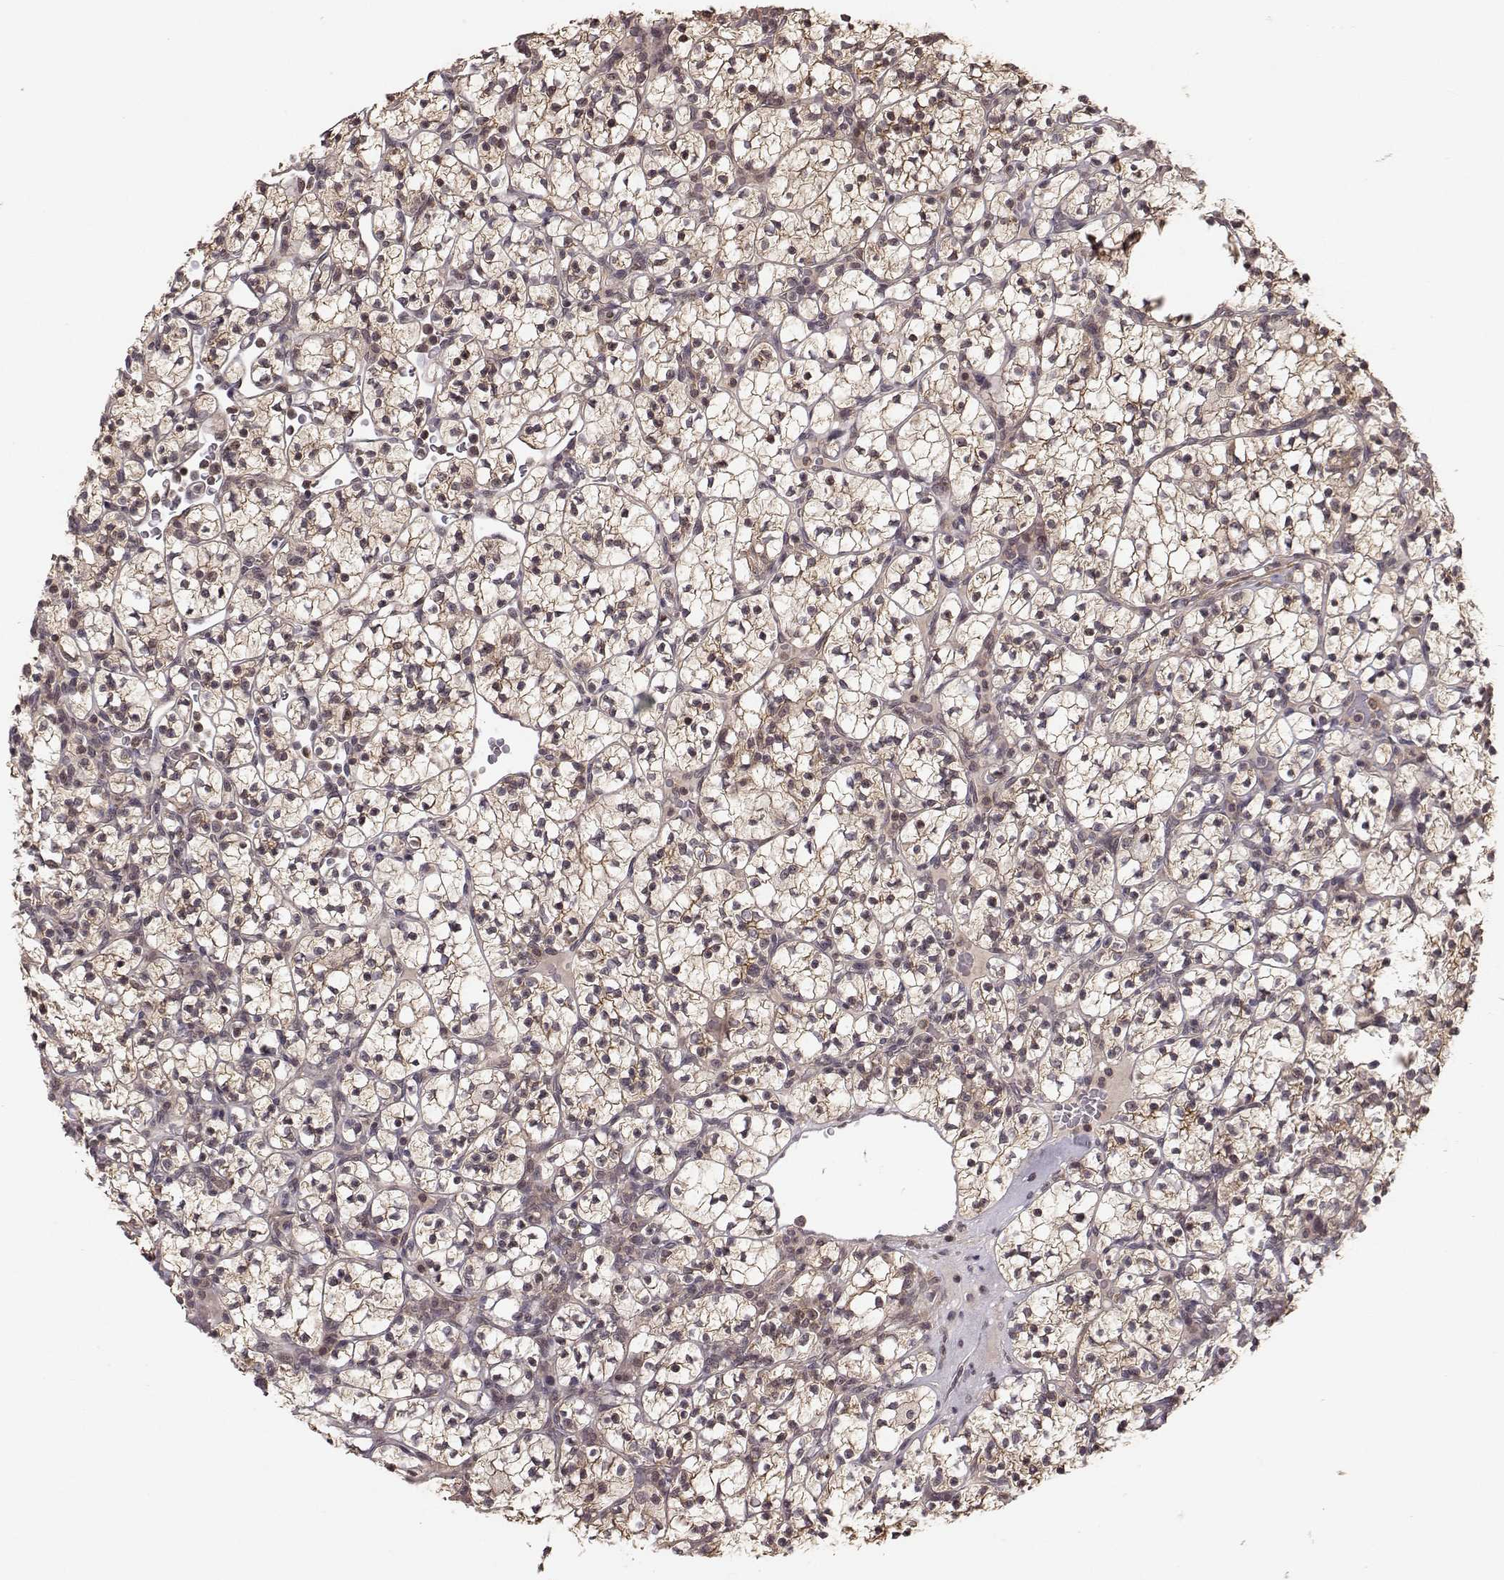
{"staining": {"intensity": "moderate", "quantity": ">75%", "location": "cytoplasmic/membranous"}, "tissue": "renal cancer", "cell_type": "Tumor cells", "image_type": "cancer", "snomed": [{"axis": "morphology", "description": "Adenocarcinoma, NOS"}, {"axis": "topography", "description": "Kidney"}], "caption": "Brown immunohistochemical staining in adenocarcinoma (renal) reveals moderate cytoplasmic/membranous expression in approximately >75% of tumor cells.", "gene": "PLEKHG3", "patient": {"sex": "female", "age": 89}}